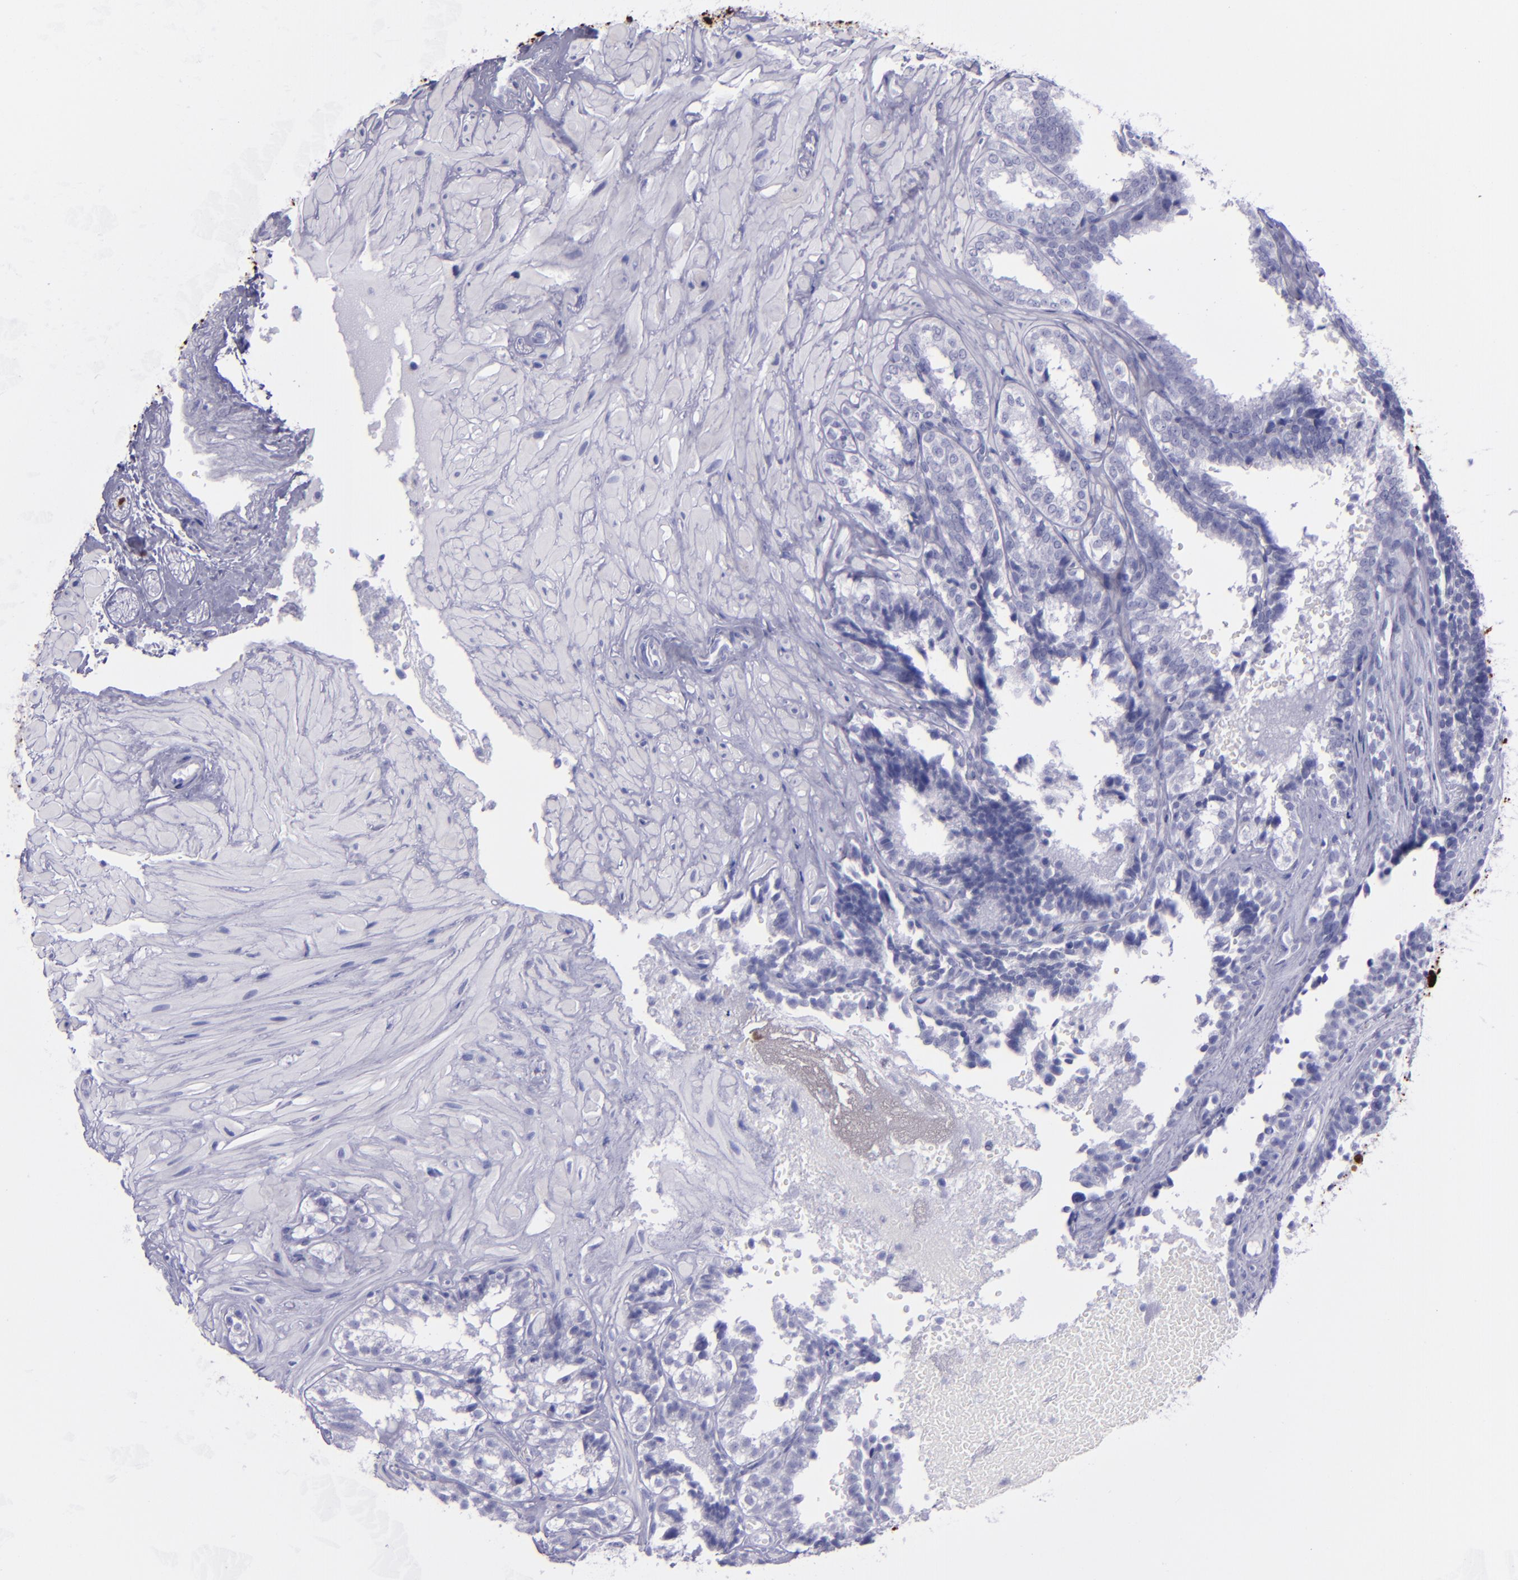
{"staining": {"intensity": "strong", "quantity": "<25%", "location": "nuclear"}, "tissue": "seminal vesicle", "cell_type": "Glandular cells", "image_type": "normal", "snomed": [{"axis": "morphology", "description": "Normal tissue, NOS"}, {"axis": "topography", "description": "Seminal veicle"}], "caption": "An immunohistochemistry image of benign tissue is shown. Protein staining in brown labels strong nuclear positivity in seminal vesicle within glandular cells. The protein is stained brown, and the nuclei are stained in blue (DAB (3,3'-diaminobenzidine) IHC with brightfield microscopy, high magnification).", "gene": "TOP2A", "patient": {"sex": "male", "age": 26}}